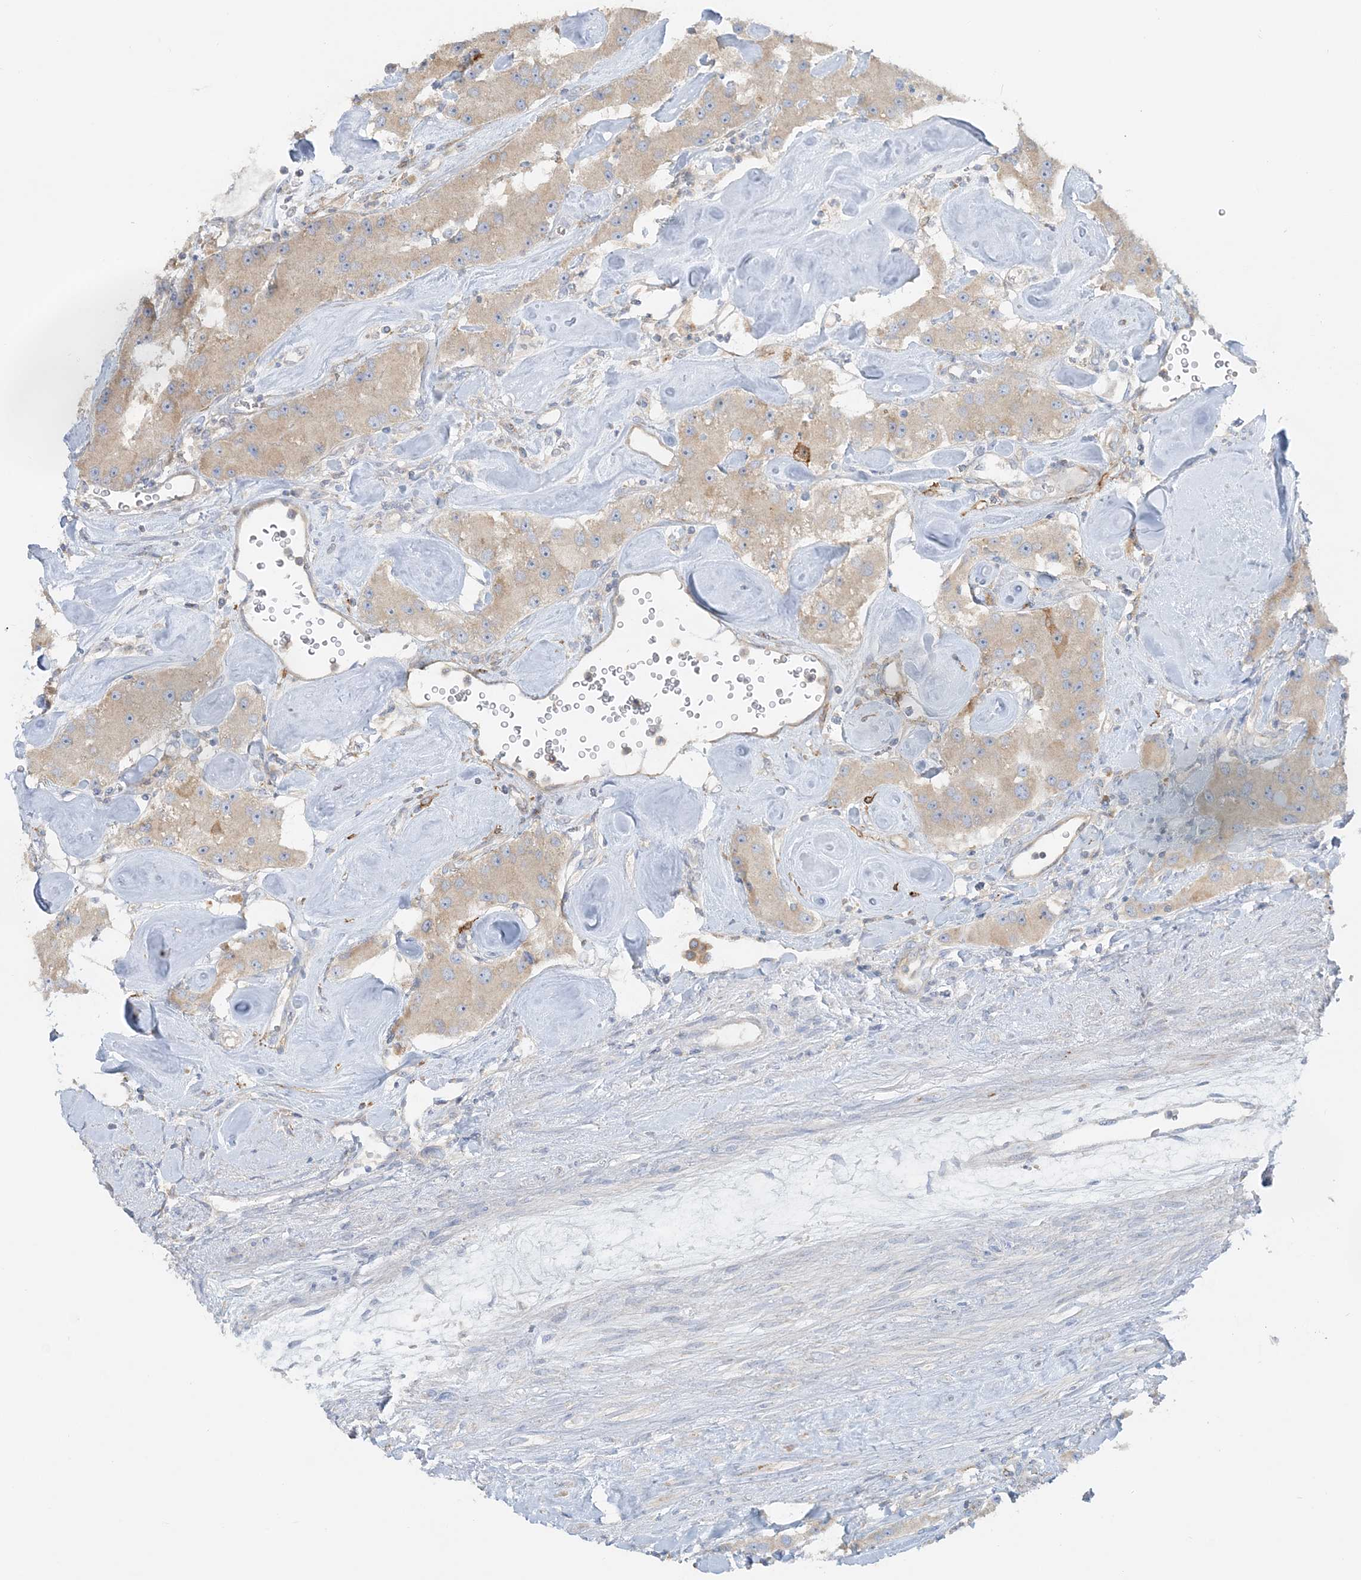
{"staining": {"intensity": "moderate", "quantity": "<25%", "location": "cytoplasmic/membranous"}, "tissue": "carcinoid", "cell_type": "Tumor cells", "image_type": "cancer", "snomed": [{"axis": "morphology", "description": "Carcinoid, malignant, NOS"}, {"axis": "topography", "description": "Pancreas"}], "caption": "Carcinoid (malignant) stained with a protein marker reveals moderate staining in tumor cells.", "gene": "TBC1D5", "patient": {"sex": "male", "age": 41}}